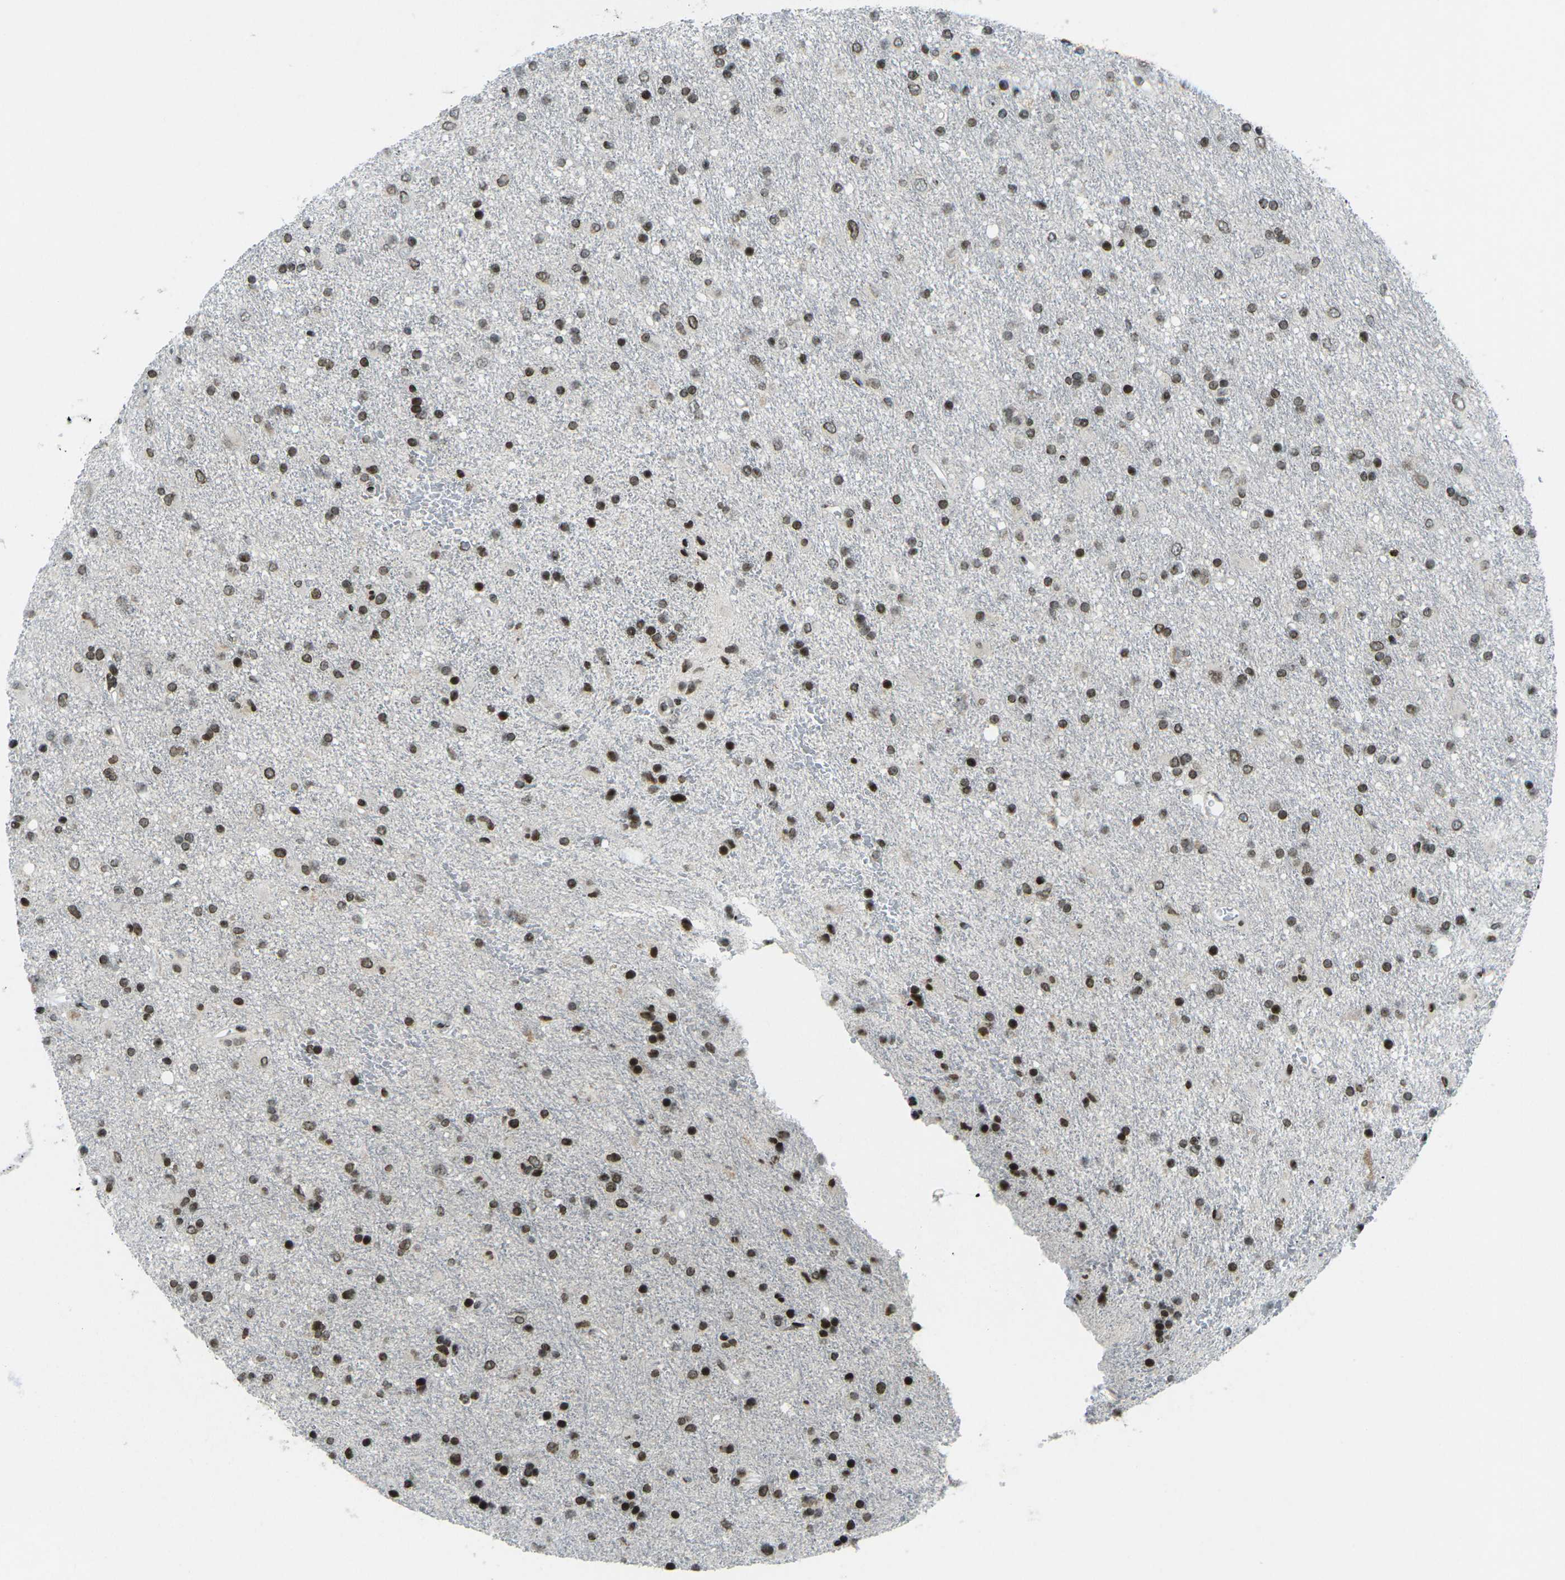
{"staining": {"intensity": "strong", "quantity": "25%-75%", "location": "nuclear"}, "tissue": "glioma", "cell_type": "Tumor cells", "image_type": "cancer", "snomed": [{"axis": "morphology", "description": "Glioma, malignant, Low grade"}, {"axis": "topography", "description": "Brain"}], "caption": "Glioma stained with a brown dye reveals strong nuclear positive staining in approximately 25%-75% of tumor cells.", "gene": "EME1", "patient": {"sex": "male", "age": 77}}